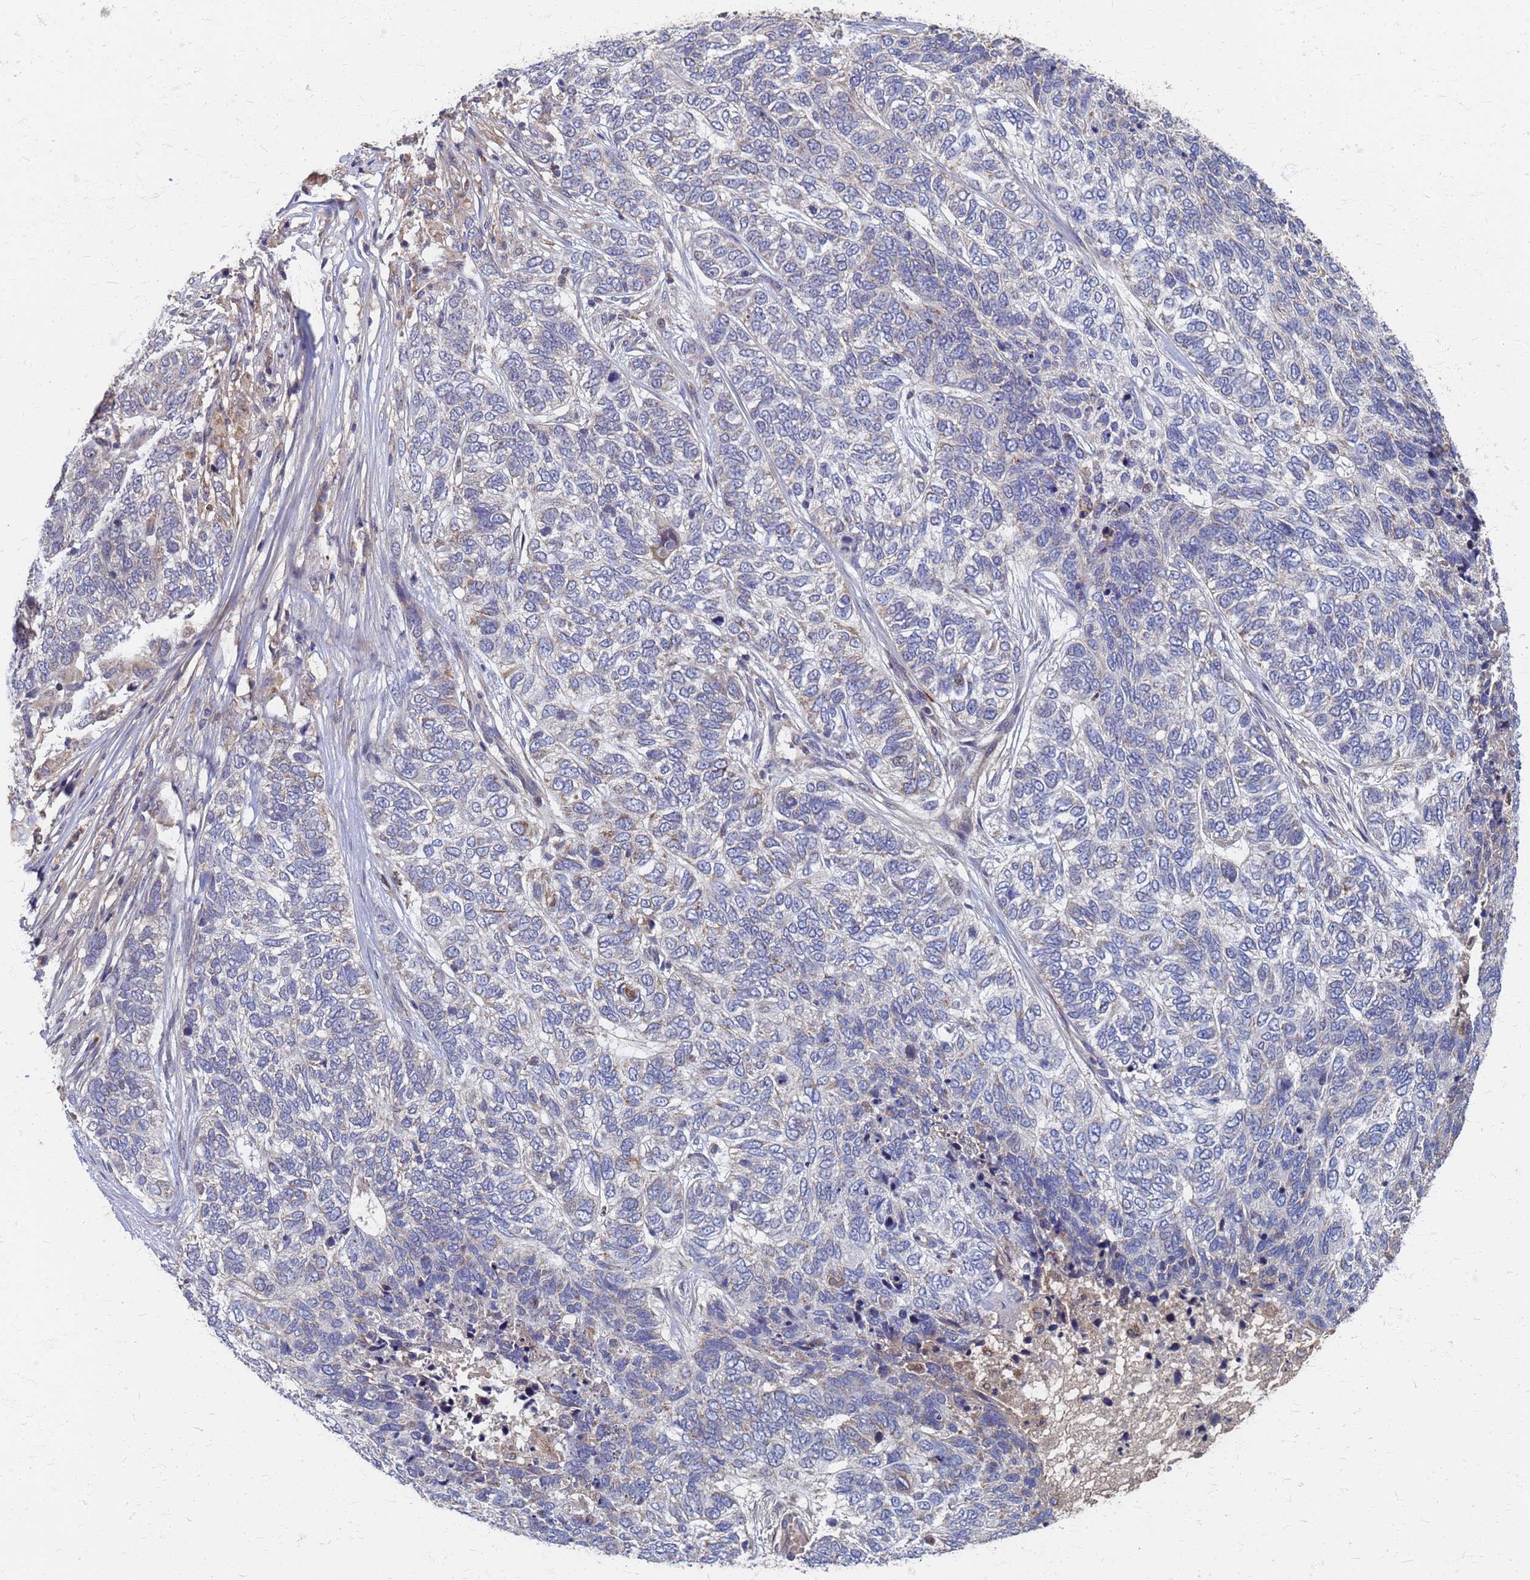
{"staining": {"intensity": "negative", "quantity": "none", "location": "none"}, "tissue": "skin cancer", "cell_type": "Tumor cells", "image_type": "cancer", "snomed": [{"axis": "morphology", "description": "Basal cell carcinoma"}, {"axis": "topography", "description": "Skin"}], "caption": "DAB (3,3'-diaminobenzidine) immunohistochemical staining of human basal cell carcinoma (skin) displays no significant staining in tumor cells. The staining is performed using DAB brown chromogen with nuclei counter-stained in using hematoxylin.", "gene": "ATPAF1", "patient": {"sex": "female", "age": 65}}